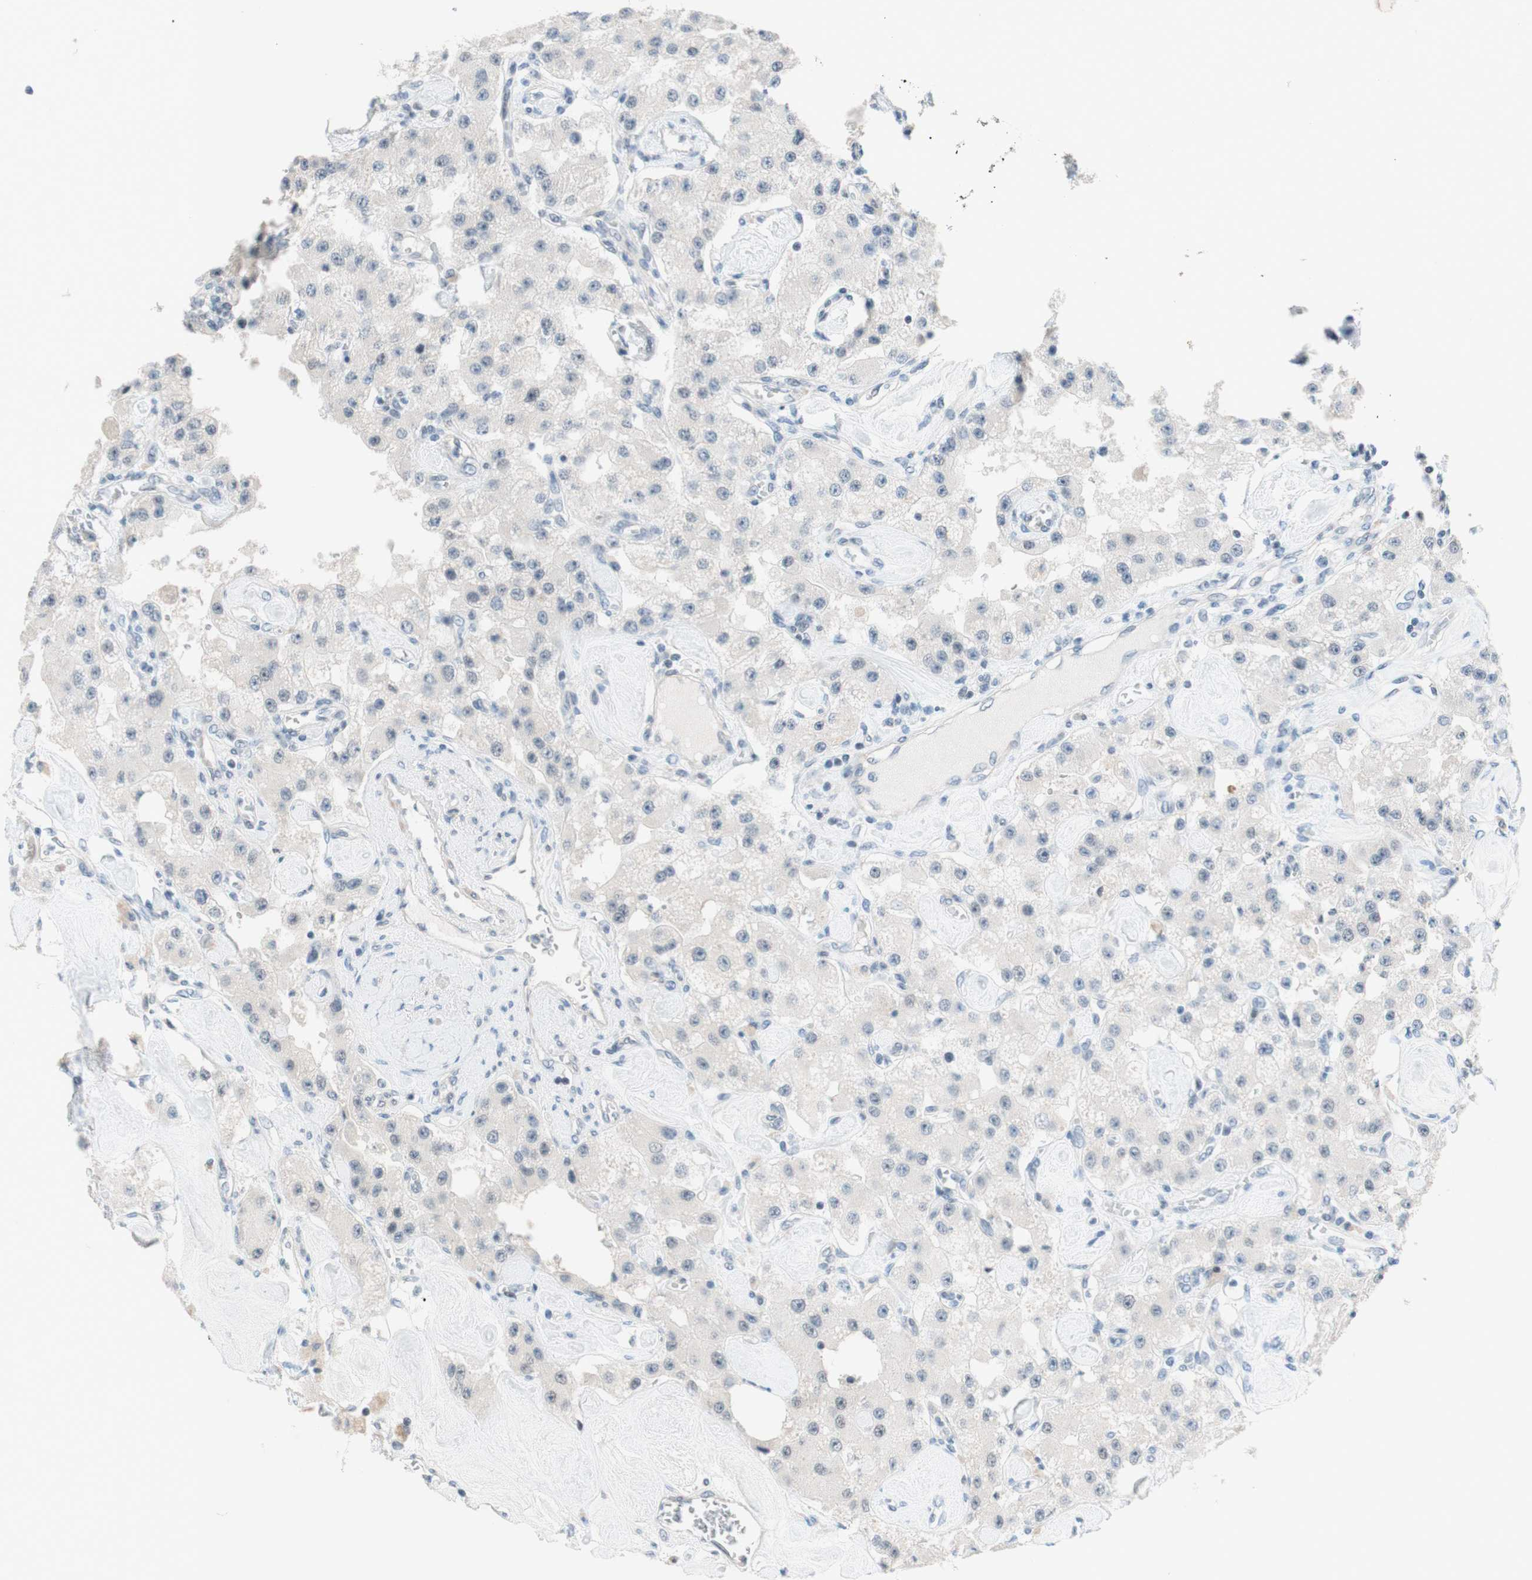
{"staining": {"intensity": "negative", "quantity": "none", "location": "none"}, "tissue": "carcinoid", "cell_type": "Tumor cells", "image_type": "cancer", "snomed": [{"axis": "morphology", "description": "Carcinoid, malignant, NOS"}, {"axis": "topography", "description": "Pancreas"}], "caption": "The immunohistochemistry histopathology image has no significant expression in tumor cells of carcinoid tissue.", "gene": "JPH1", "patient": {"sex": "male", "age": 41}}